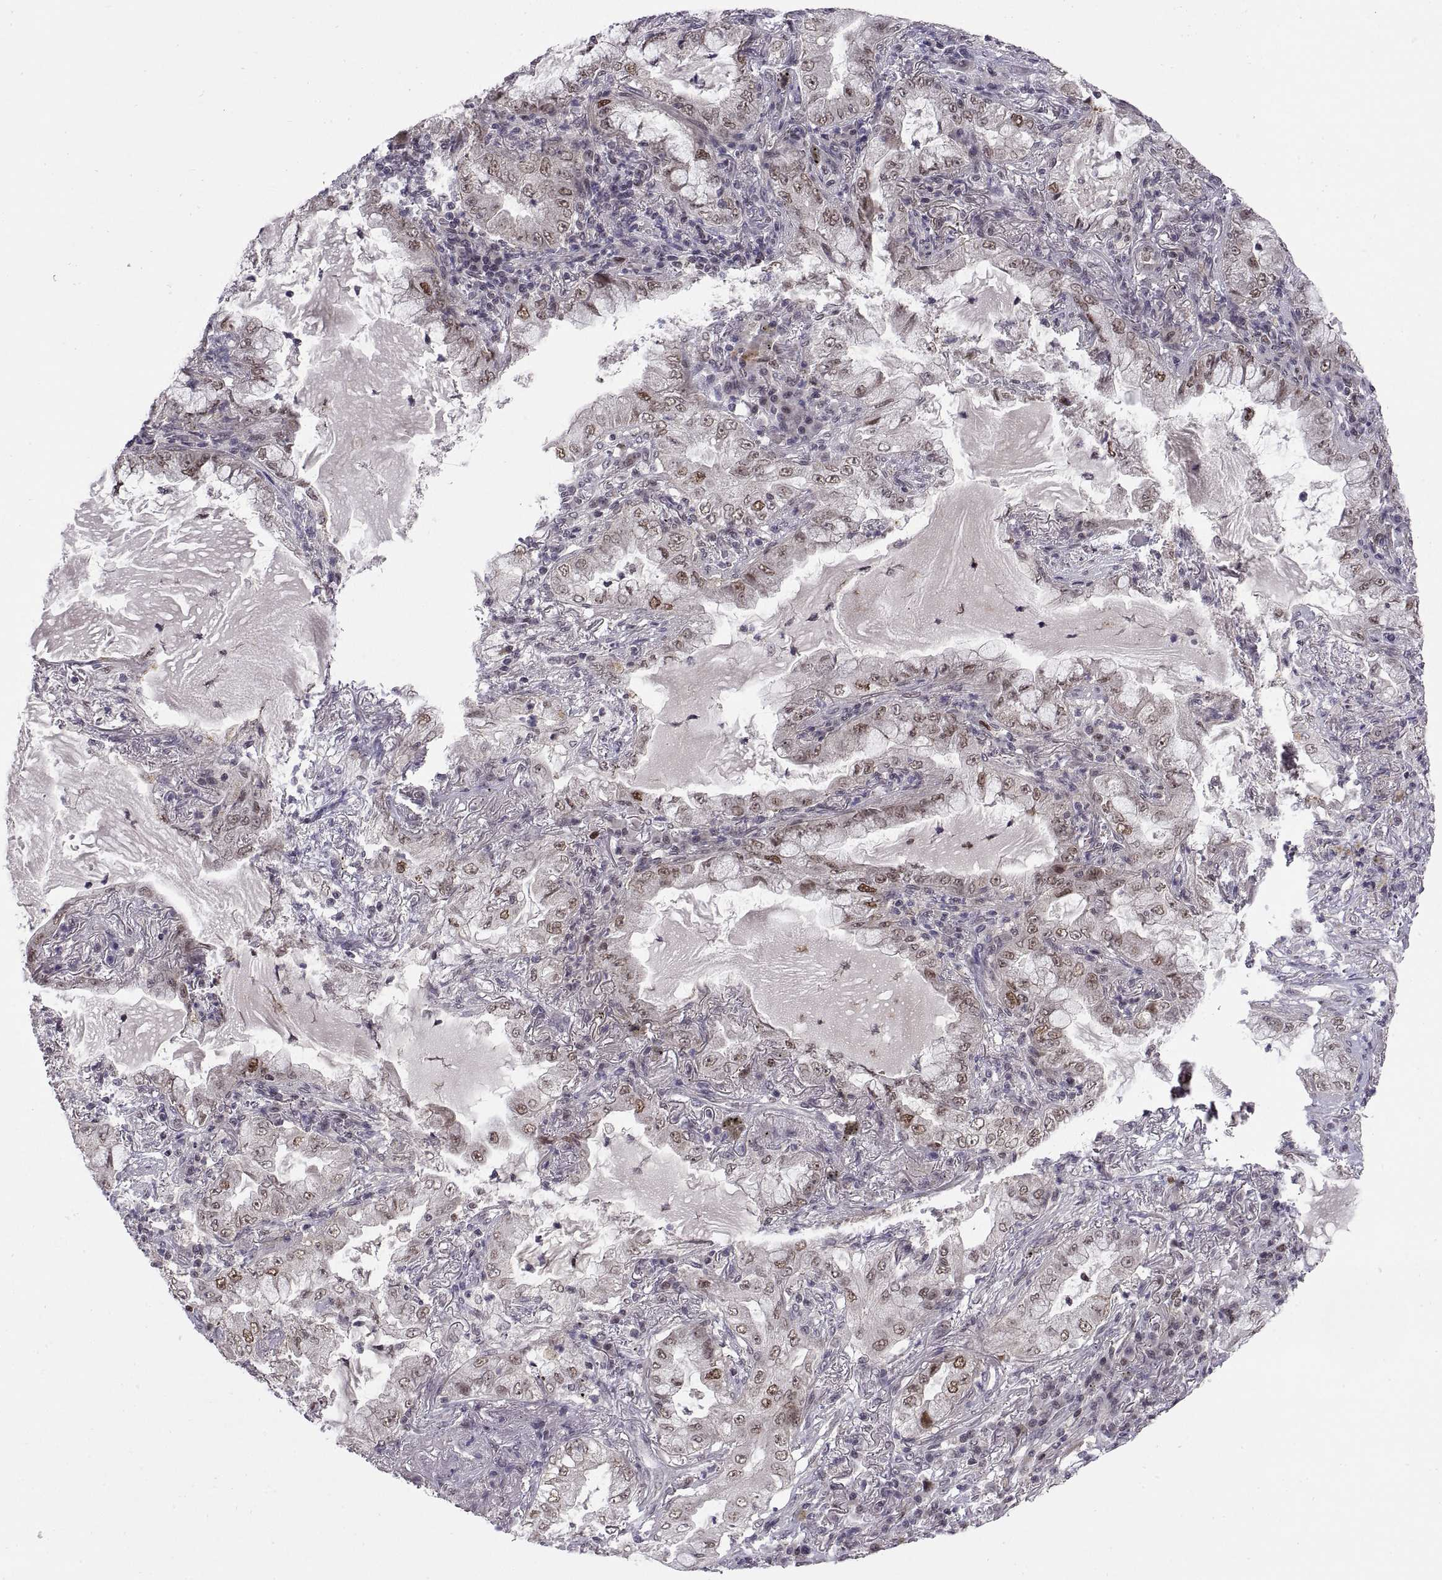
{"staining": {"intensity": "weak", "quantity": "<25%", "location": "nuclear"}, "tissue": "lung cancer", "cell_type": "Tumor cells", "image_type": "cancer", "snomed": [{"axis": "morphology", "description": "Adenocarcinoma, NOS"}, {"axis": "topography", "description": "Lung"}], "caption": "This is an IHC photomicrograph of lung cancer (adenocarcinoma). There is no positivity in tumor cells.", "gene": "CHFR", "patient": {"sex": "female", "age": 73}}